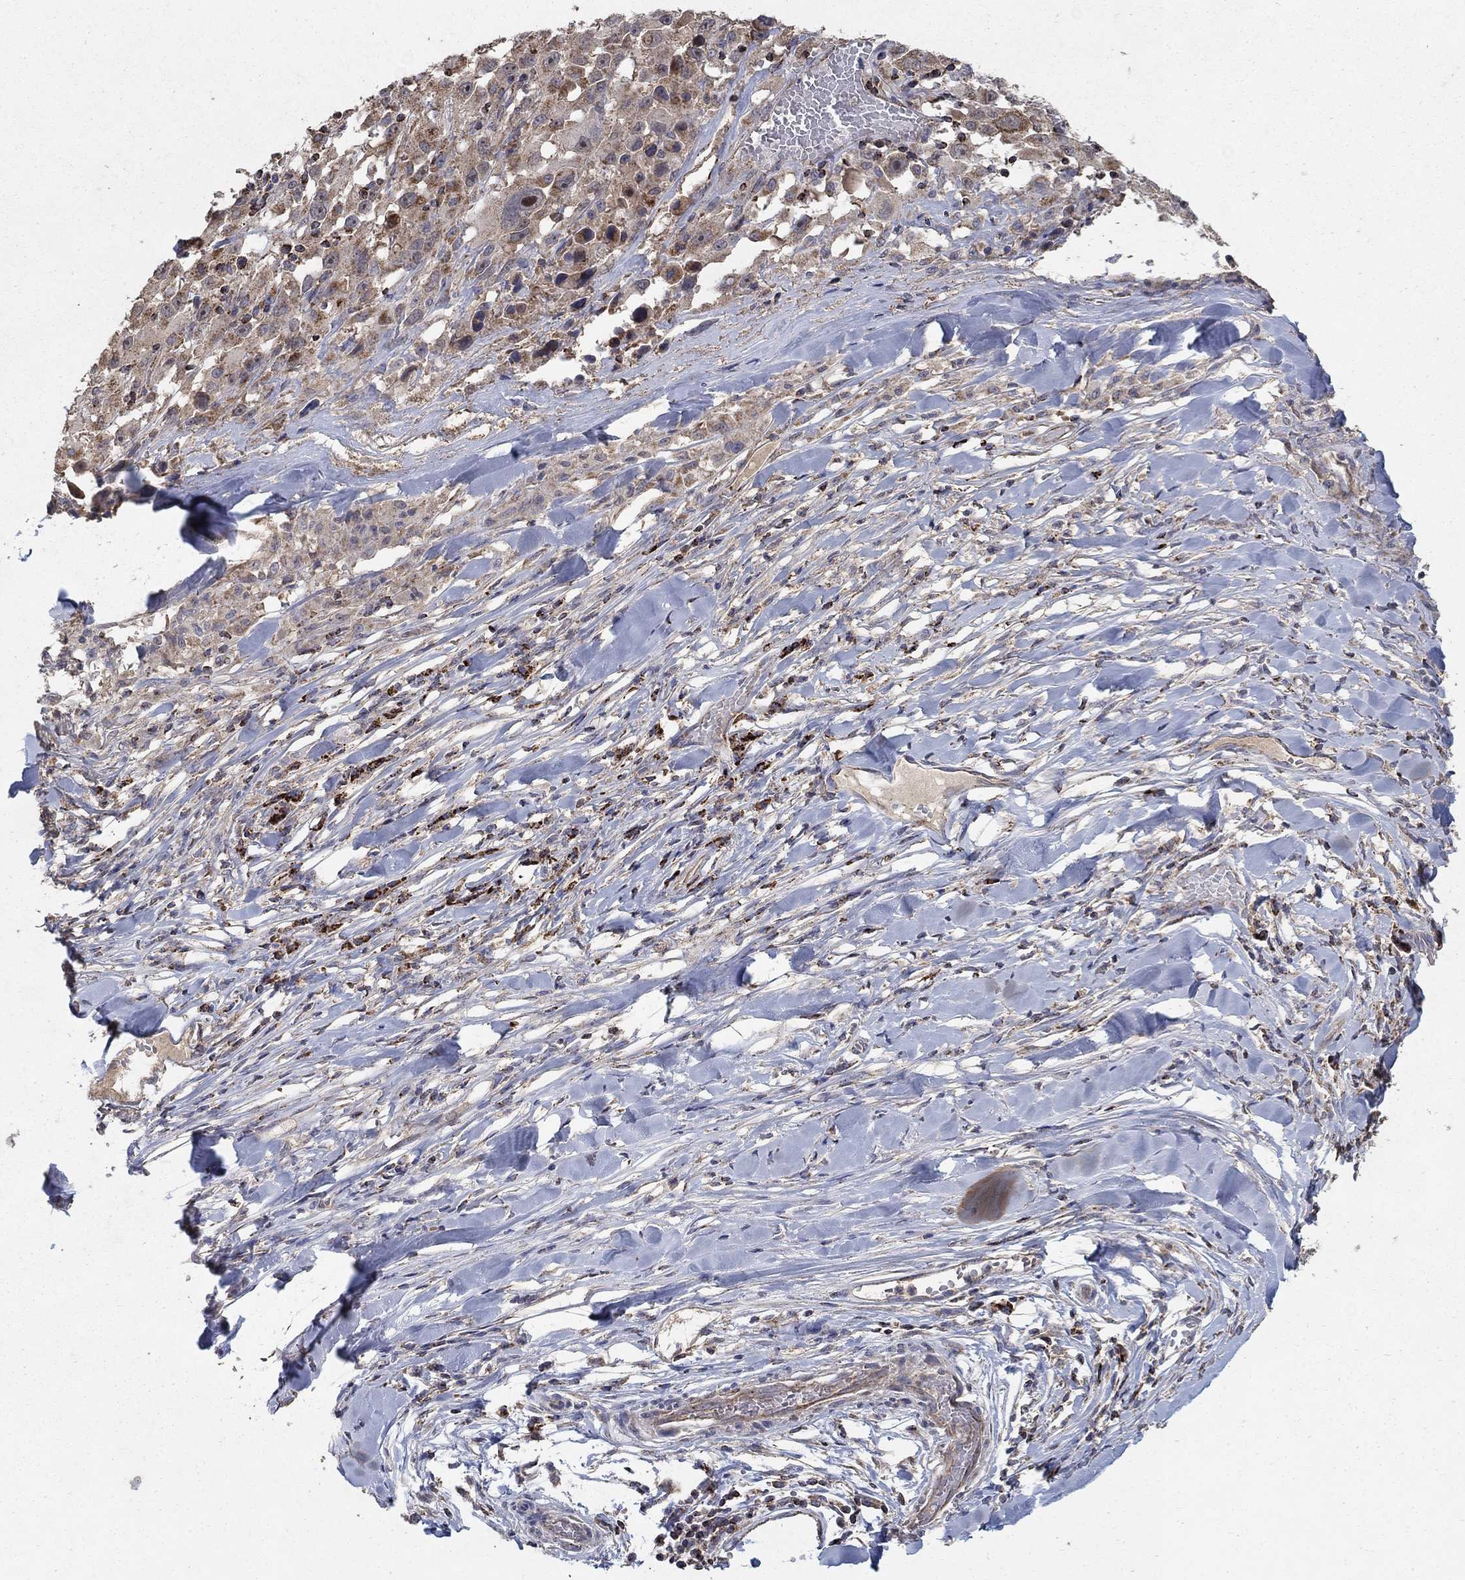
{"staining": {"intensity": "moderate", "quantity": "25%-75%", "location": "cytoplasmic/membranous"}, "tissue": "melanoma", "cell_type": "Tumor cells", "image_type": "cancer", "snomed": [{"axis": "morphology", "description": "Malignant melanoma, Metastatic site"}, {"axis": "topography", "description": "Lymph node"}], "caption": "A photomicrograph of malignant melanoma (metastatic site) stained for a protein demonstrates moderate cytoplasmic/membranous brown staining in tumor cells.", "gene": "GPSM1", "patient": {"sex": "male", "age": 50}}